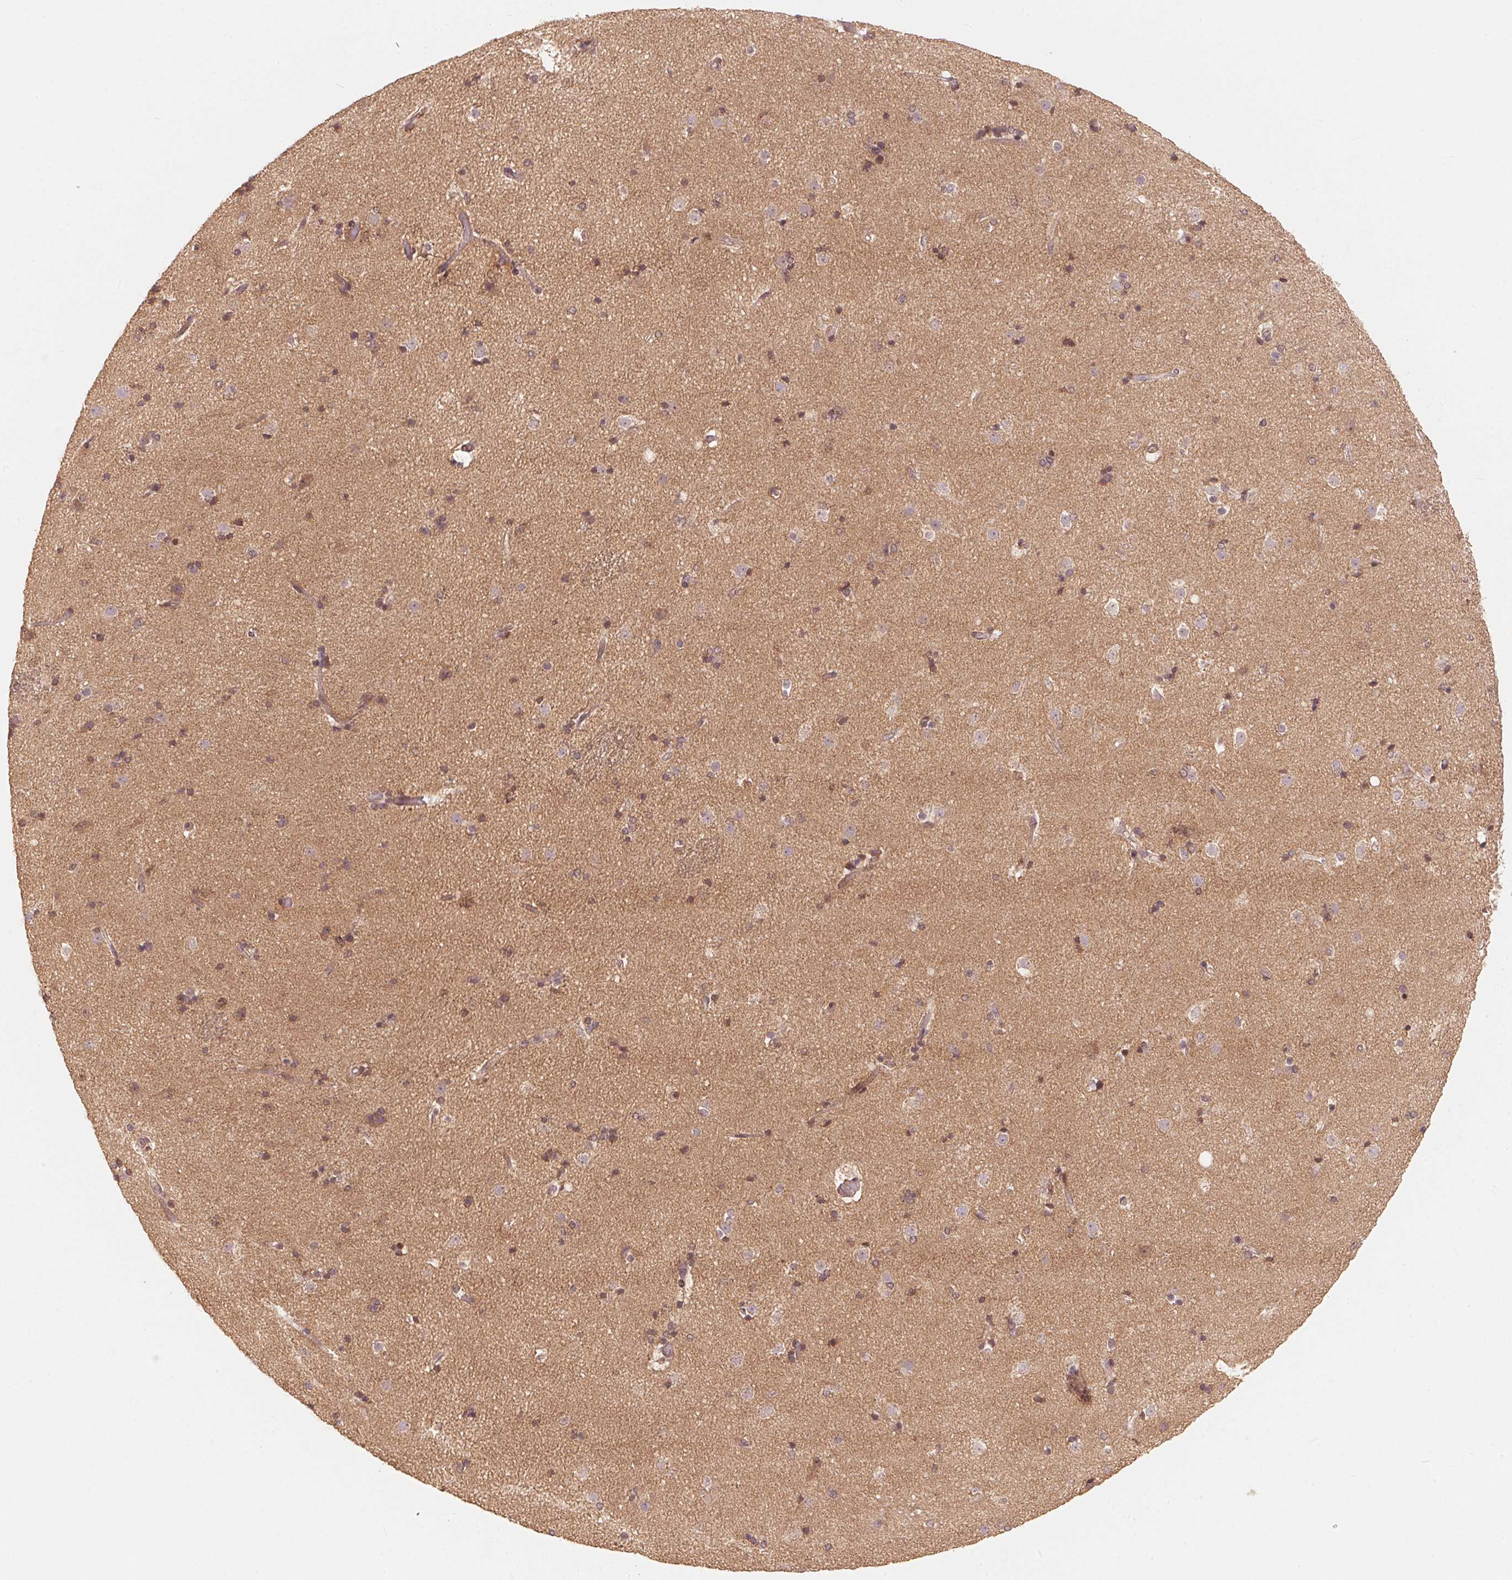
{"staining": {"intensity": "negative", "quantity": "none", "location": "none"}, "tissue": "caudate", "cell_type": "Glial cells", "image_type": "normal", "snomed": [{"axis": "morphology", "description": "Normal tissue, NOS"}, {"axis": "topography", "description": "Lateral ventricle wall"}], "caption": "Caudate stained for a protein using IHC displays no staining glial cells.", "gene": "C2orf73", "patient": {"sex": "female", "age": 71}}